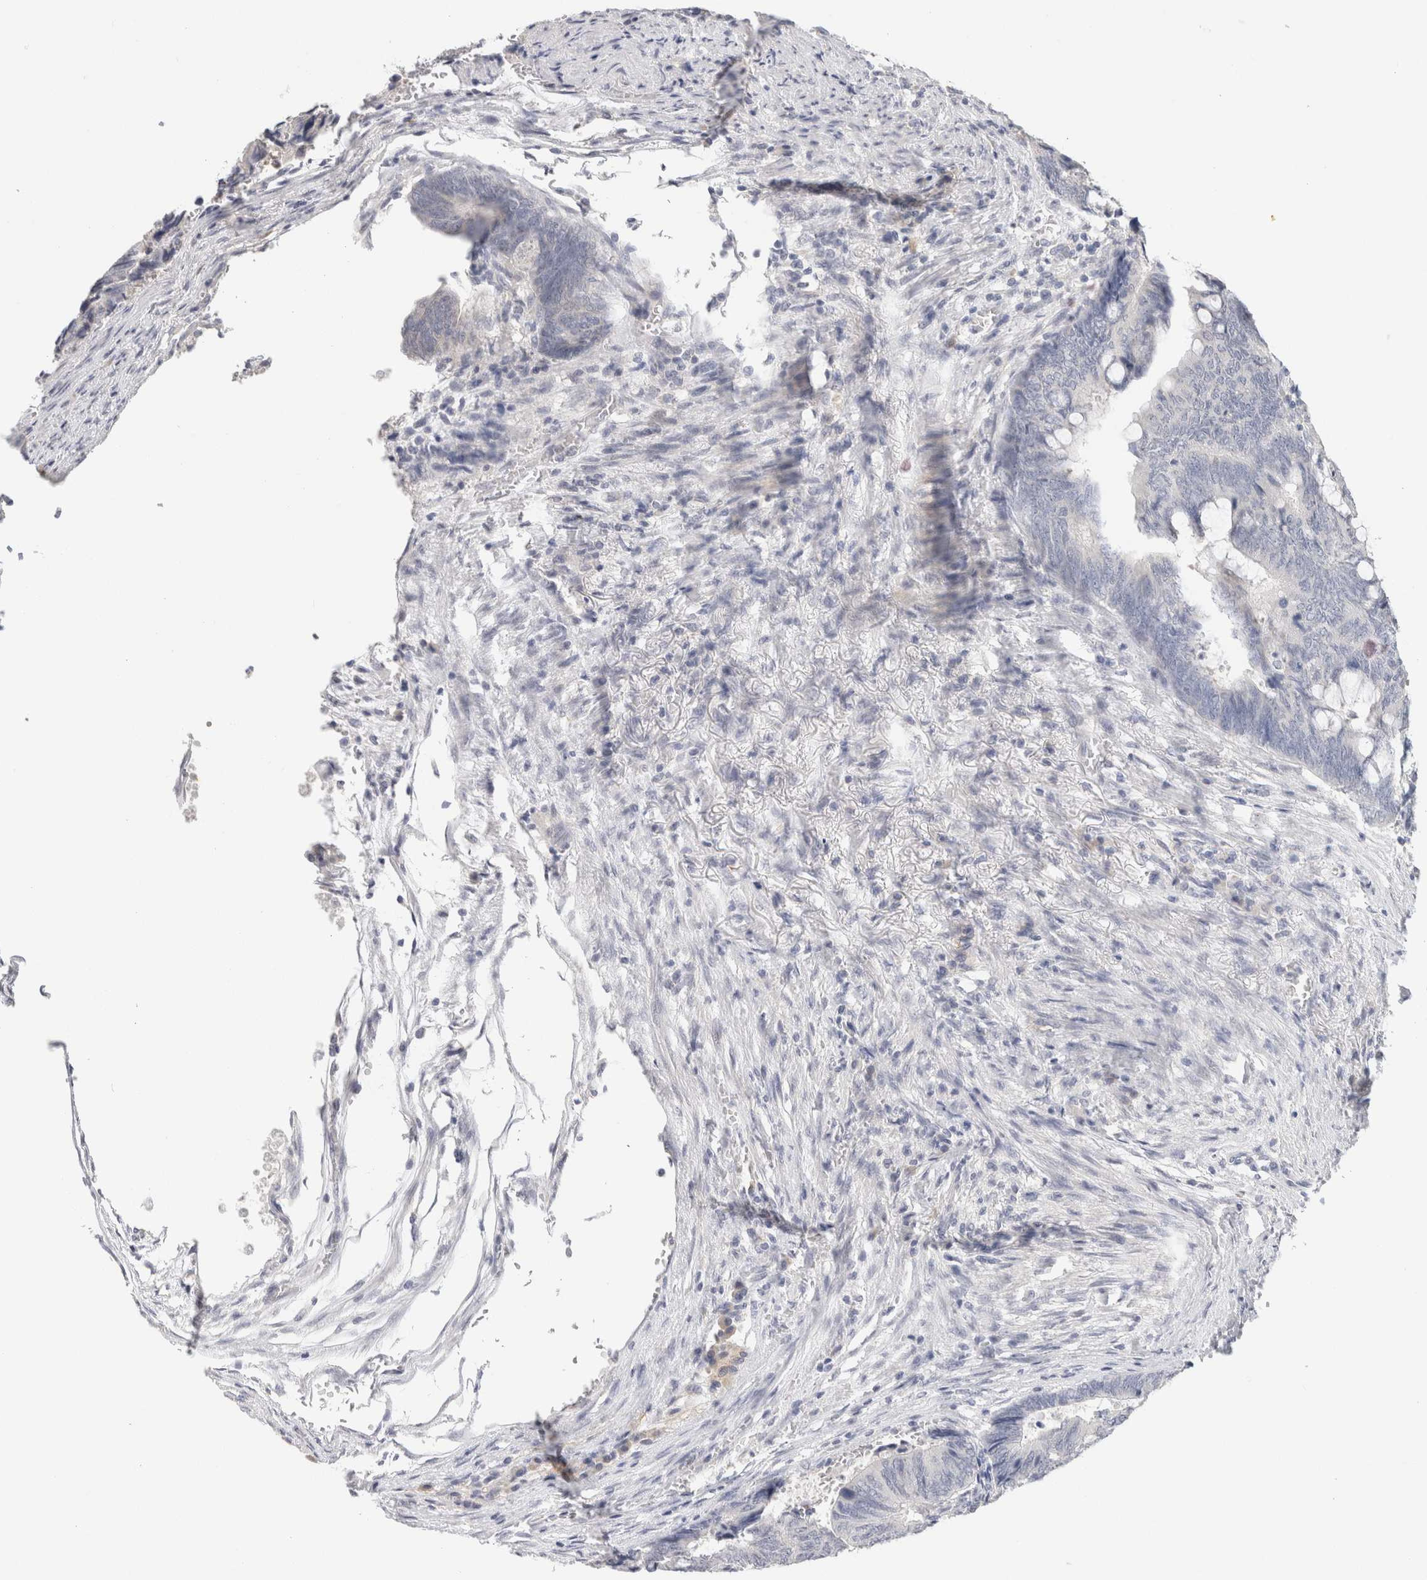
{"staining": {"intensity": "negative", "quantity": "none", "location": "none"}, "tissue": "colorectal cancer", "cell_type": "Tumor cells", "image_type": "cancer", "snomed": [{"axis": "morphology", "description": "Normal tissue, NOS"}, {"axis": "morphology", "description": "Adenocarcinoma, NOS"}, {"axis": "topography", "description": "Rectum"}, {"axis": "topography", "description": "Peripheral nerve tissue"}], "caption": "Immunohistochemical staining of human colorectal cancer displays no significant positivity in tumor cells.", "gene": "CHRM4", "patient": {"sex": "male", "age": 92}}